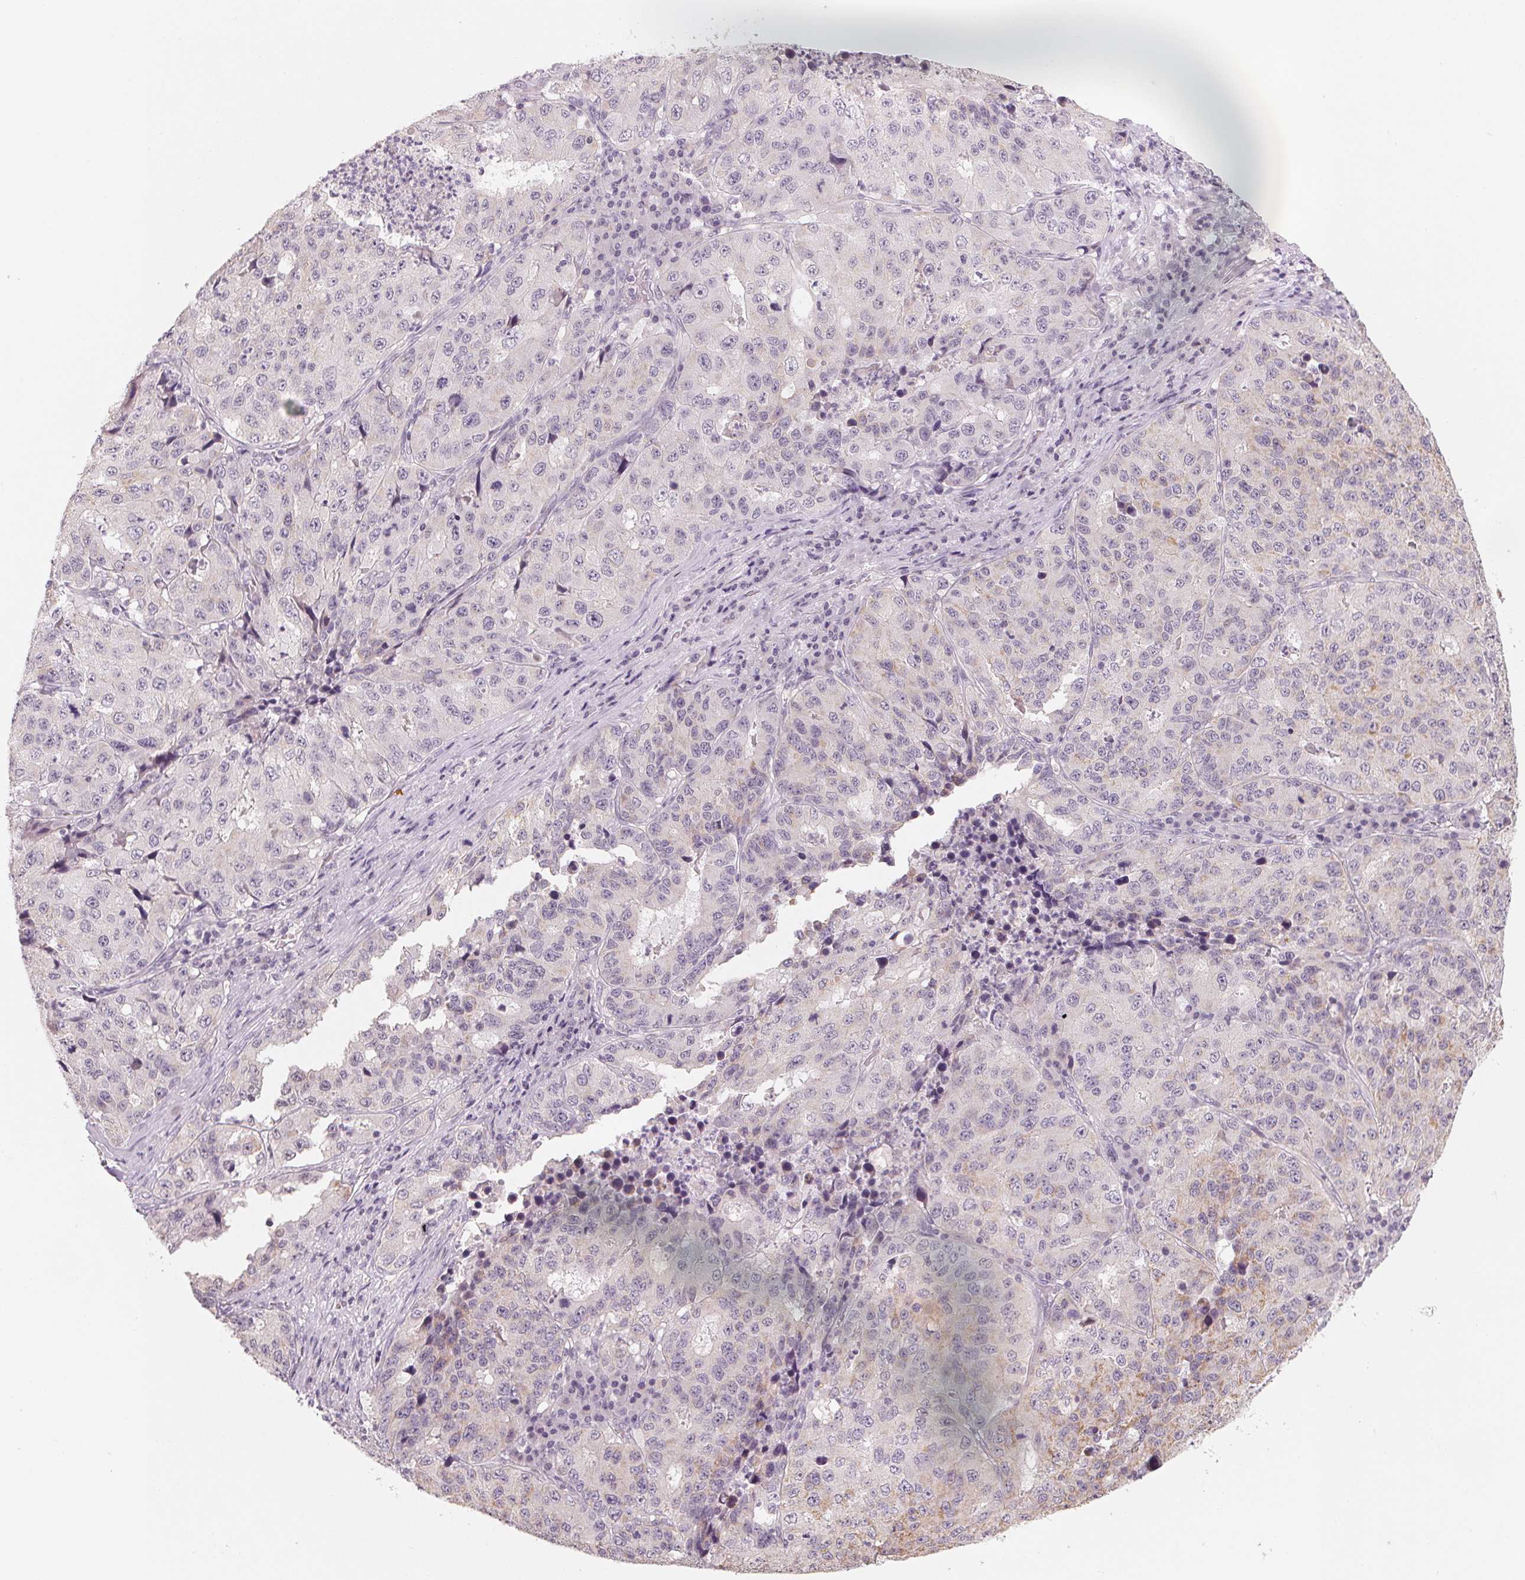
{"staining": {"intensity": "negative", "quantity": "none", "location": "none"}, "tissue": "stomach cancer", "cell_type": "Tumor cells", "image_type": "cancer", "snomed": [{"axis": "morphology", "description": "Adenocarcinoma, NOS"}, {"axis": "topography", "description": "Stomach"}], "caption": "This is an immunohistochemistry (IHC) histopathology image of stomach cancer (adenocarcinoma). There is no staining in tumor cells.", "gene": "ANKRD31", "patient": {"sex": "male", "age": 71}}